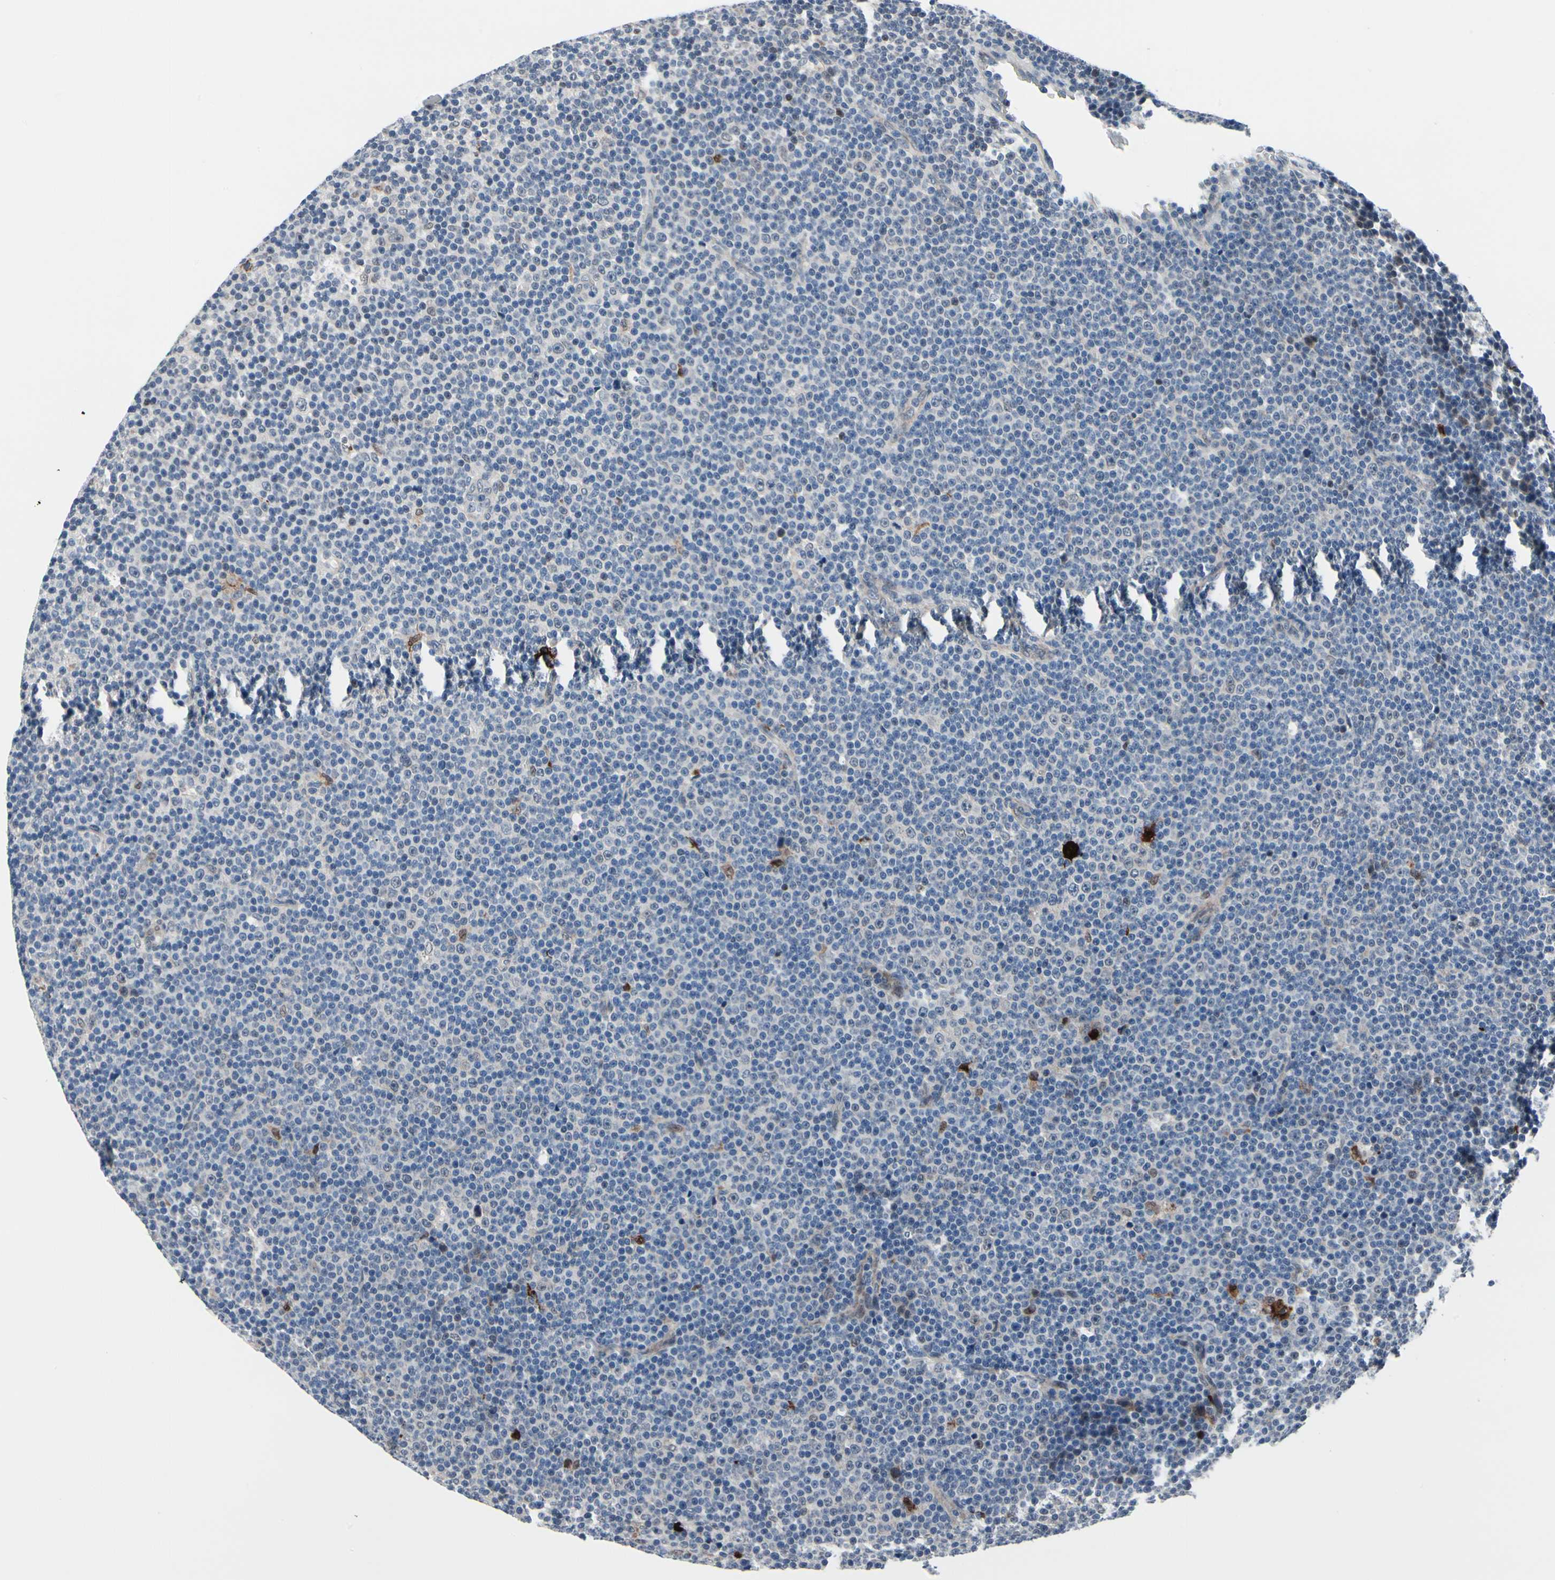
{"staining": {"intensity": "negative", "quantity": "none", "location": "none"}, "tissue": "lymphoma", "cell_type": "Tumor cells", "image_type": "cancer", "snomed": [{"axis": "morphology", "description": "Malignant lymphoma, non-Hodgkin's type, Low grade"}, {"axis": "topography", "description": "Lymph node"}], "caption": "Tumor cells are negative for protein expression in human malignant lymphoma, non-Hodgkin's type (low-grade).", "gene": "TXN", "patient": {"sex": "female", "age": 67}}